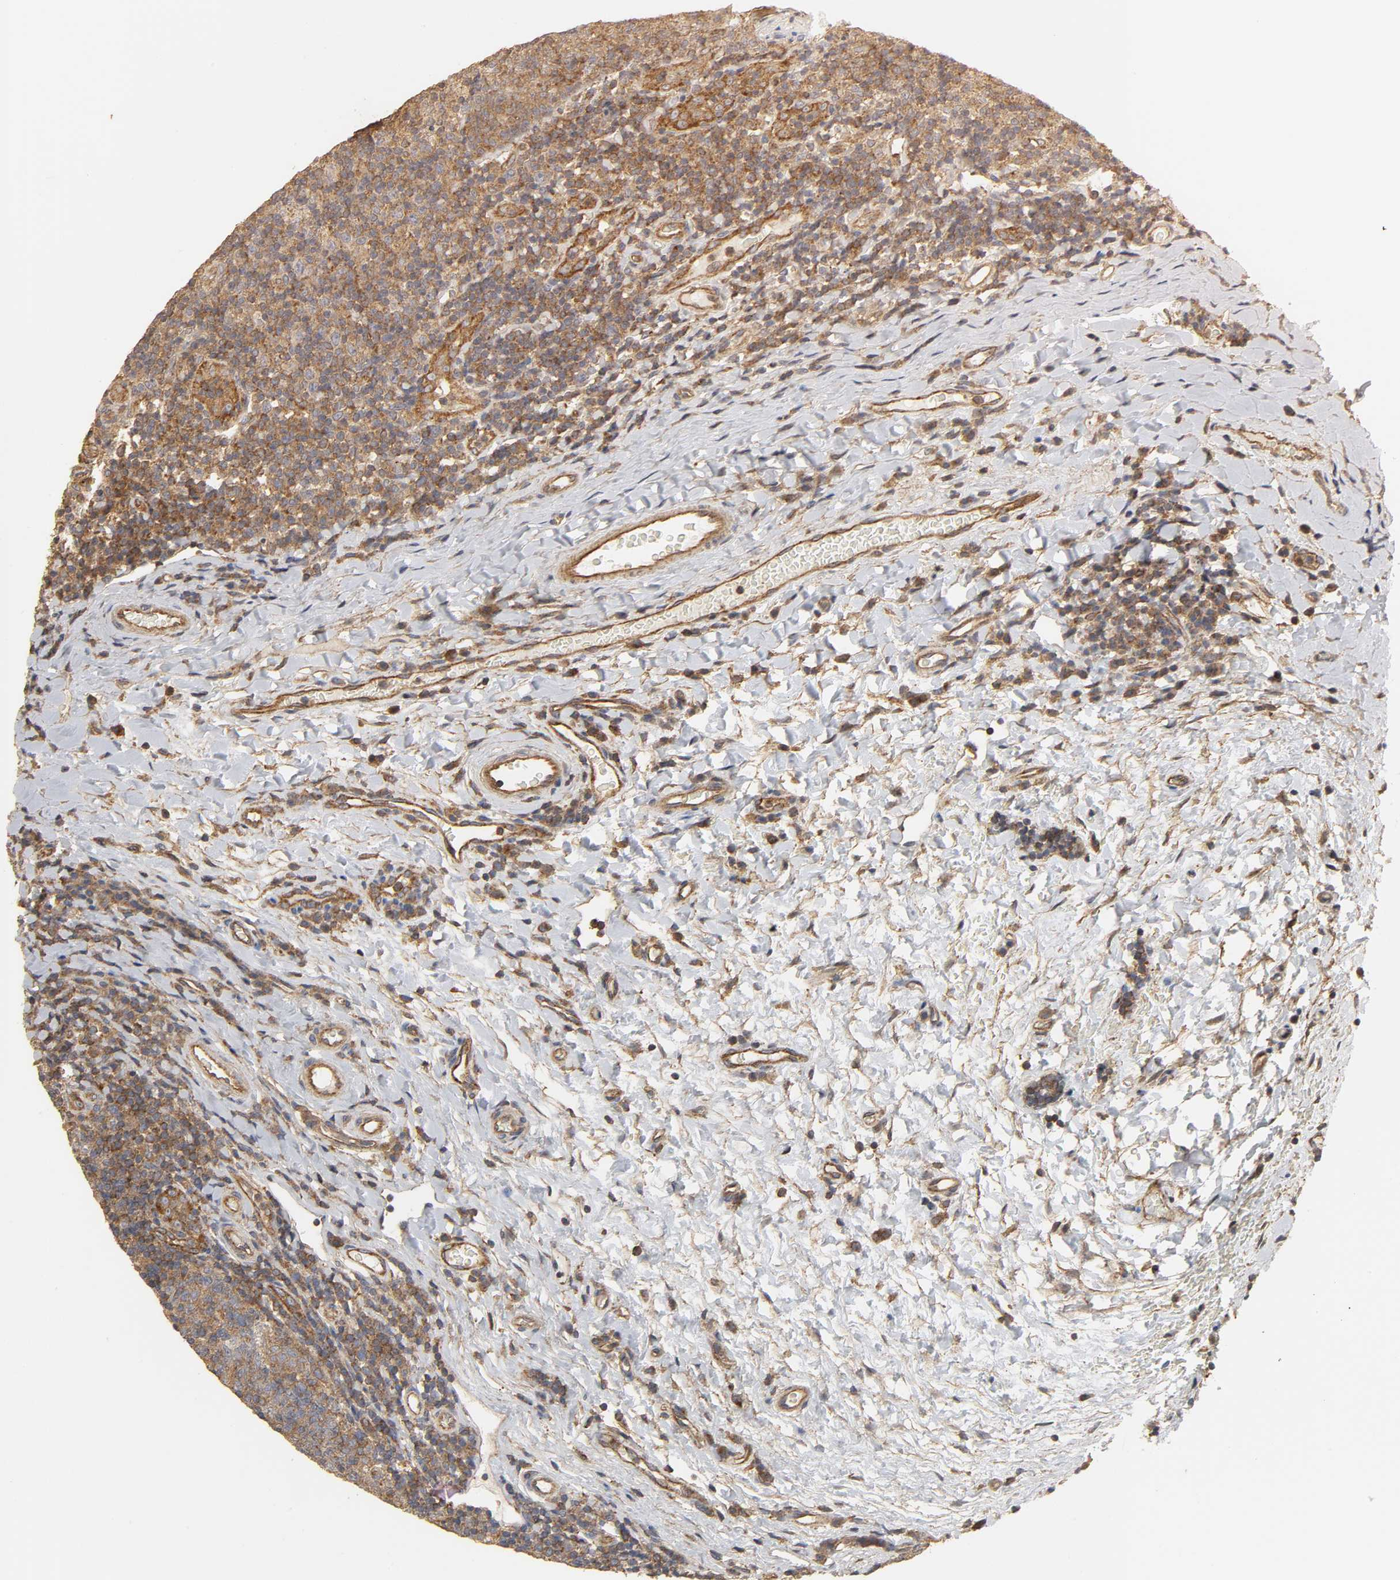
{"staining": {"intensity": "strong", "quantity": ">75%", "location": "cytoplasmic/membranous"}, "tissue": "tonsil", "cell_type": "Germinal center cells", "image_type": "normal", "snomed": [{"axis": "morphology", "description": "Normal tissue, NOS"}, {"axis": "topography", "description": "Tonsil"}], "caption": "A high-resolution image shows immunohistochemistry staining of normal tonsil, which reveals strong cytoplasmic/membranous positivity in about >75% of germinal center cells.", "gene": "SH3GLB1", "patient": {"sex": "male", "age": 17}}